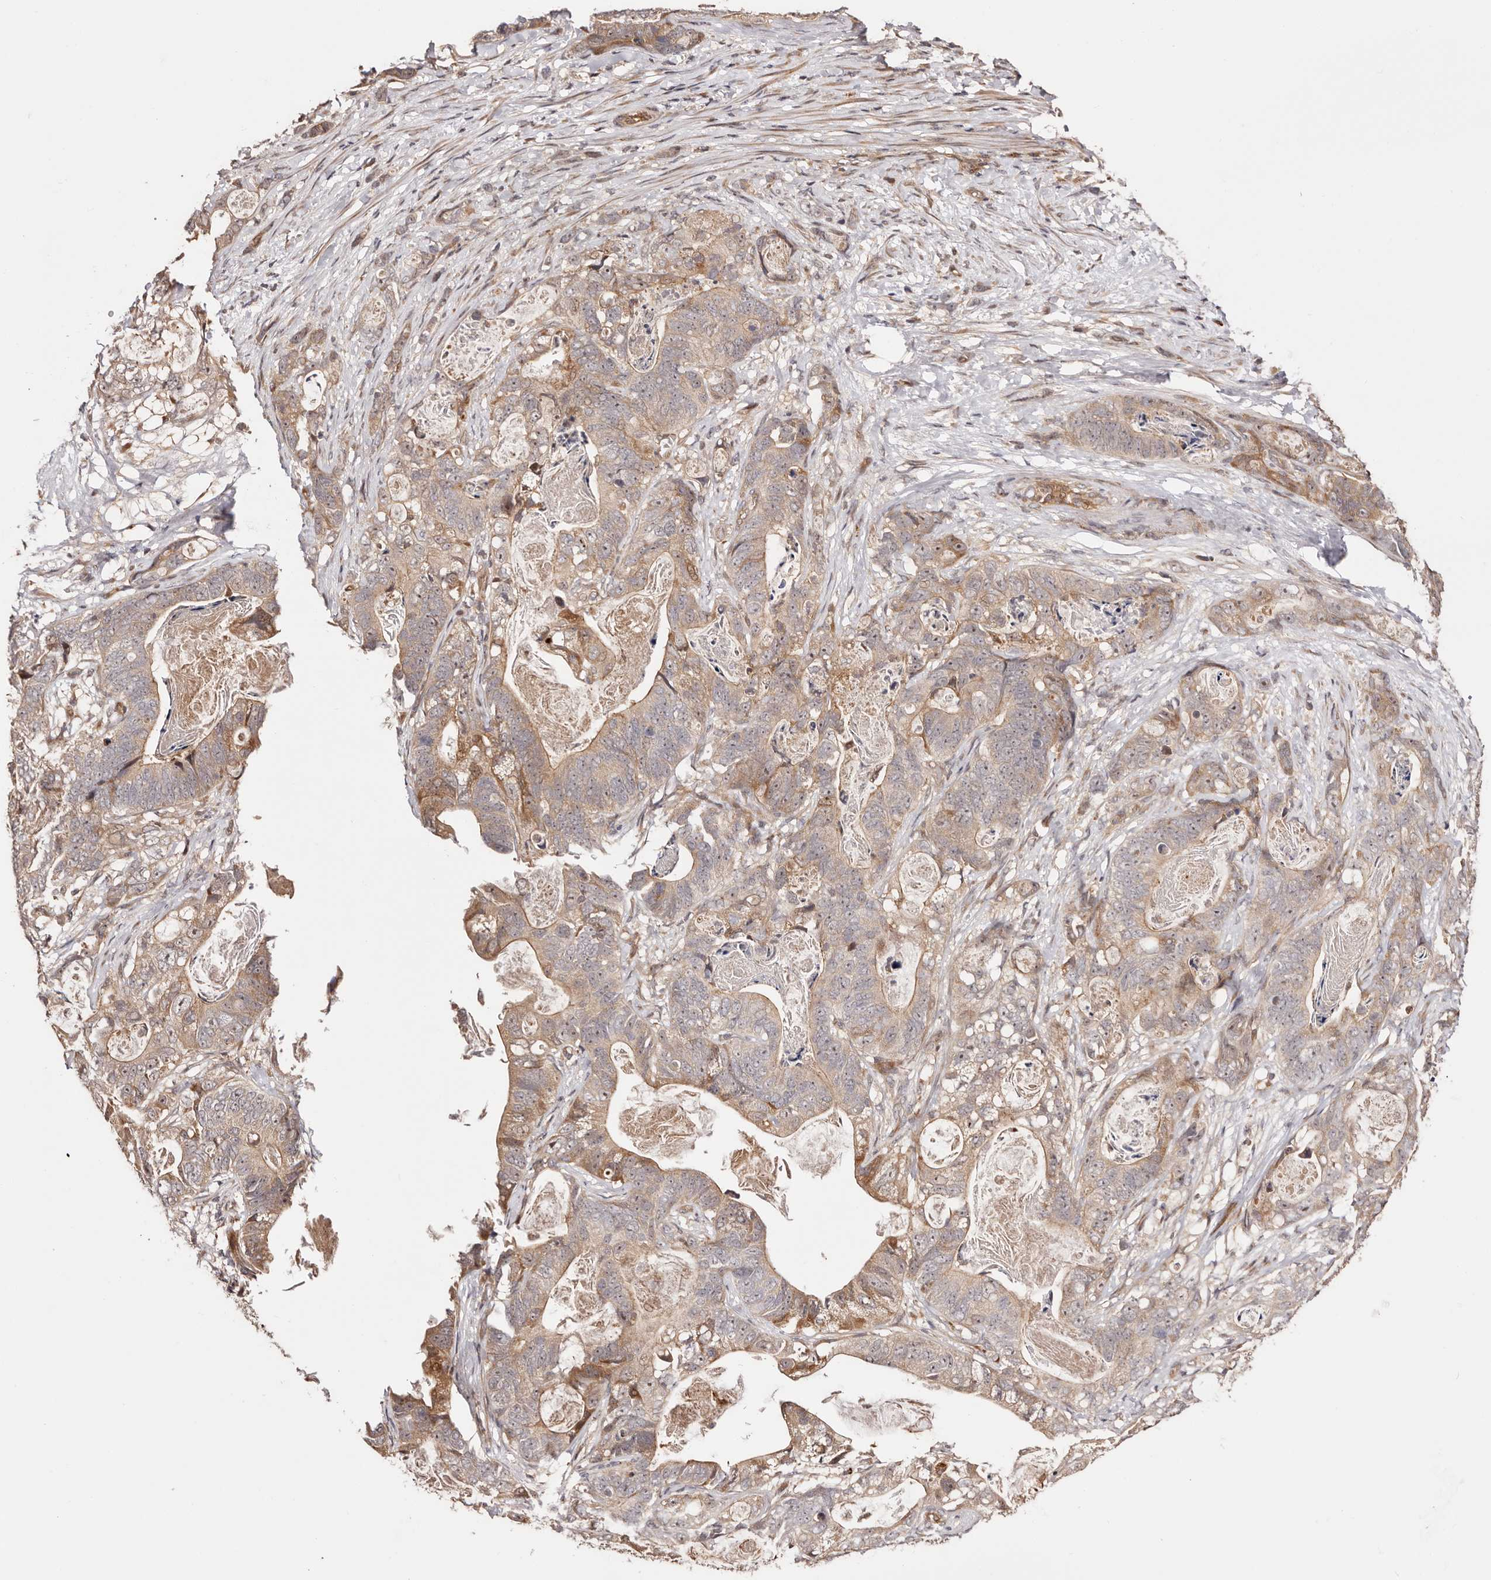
{"staining": {"intensity": "moderate", "quantity": "25%-75%", "location": "cytoplasmic/membranous"}, "tissue": "stomach cancer", "cell_type": "Tumor cells", "image_type": "cancer", "snomed": [{"axis": "morphology", "description": "Normal tissue, NOS"}, {"axis": "morphology", "description": "Adenocarcinoma, NOS"}, {"axis": "topography", "description": "Stomach"}], "caption": "Brown immunohistochemical staining in human stomach cancer shows moderate cytoplasmic/membranous positivity in about 25%-75% of tumor cells.", "gene": "PTPN22", "patient": {"sex": "female", "age": 89}}